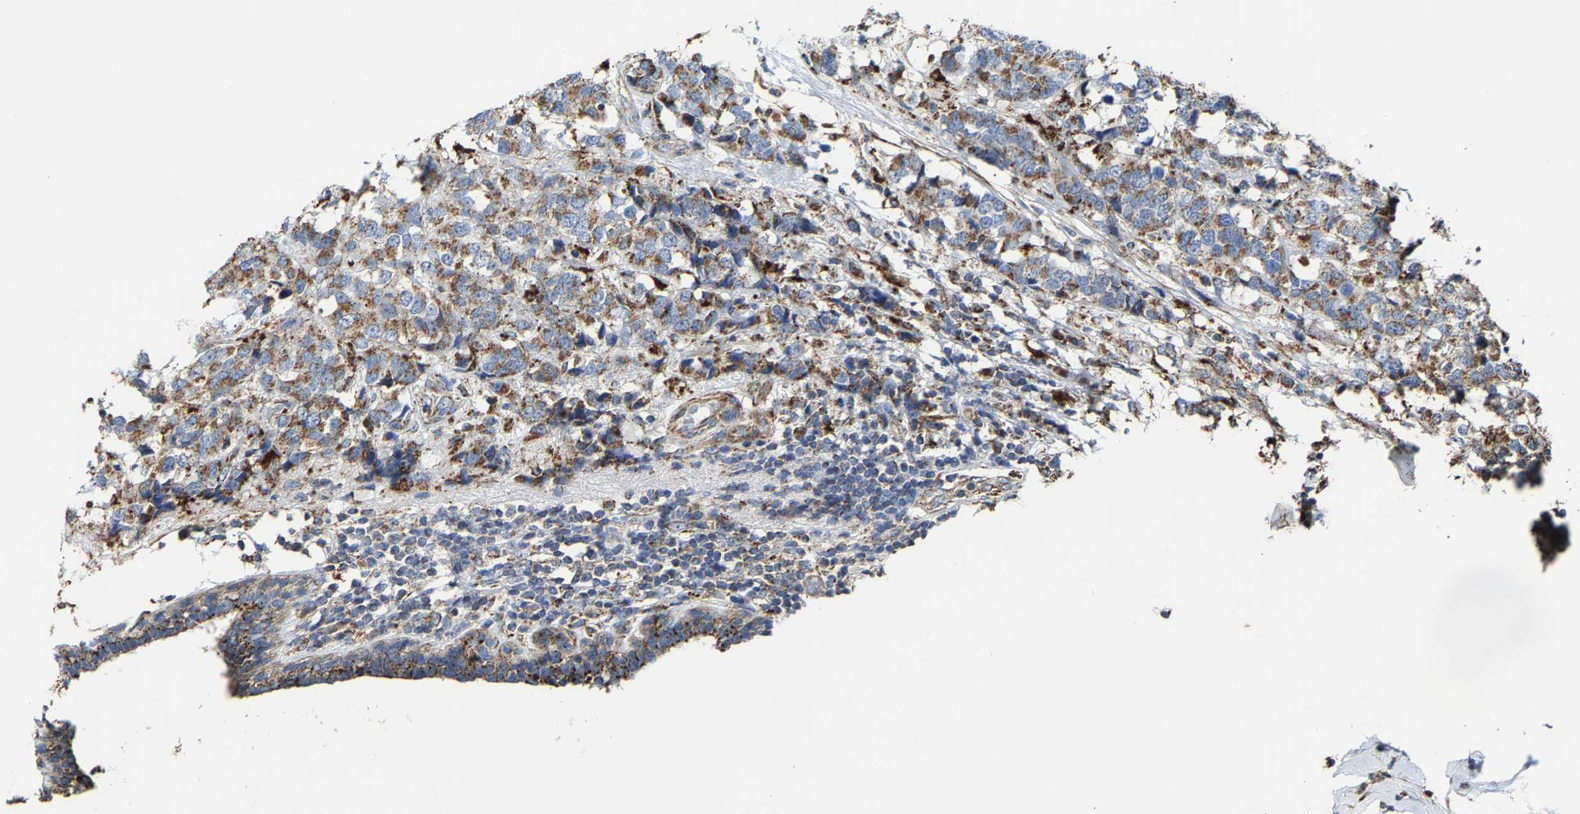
{"staining": {"intensity": "moderate", "quantity": ">75%", "location": "cytoplasmic/membranous"}, "tissue": "breast cancer", "cell_type": "Tumor cells", "image_type": "cancer", "snomed": [{"axis": "morphology", "description": "Lobular carcinoma"}, {"axis": "topography", "description": "Breast"}], "caption": "This photomicrograph displays immunohistochemistry staining of human breast cancer (lobular carcinoma), with medium moderate cytoplasmic/membranous positivity in approximately >75% of tumor cells.", "gene": "NDUFV3", "patient": {"sex": "female", "age": 59}}